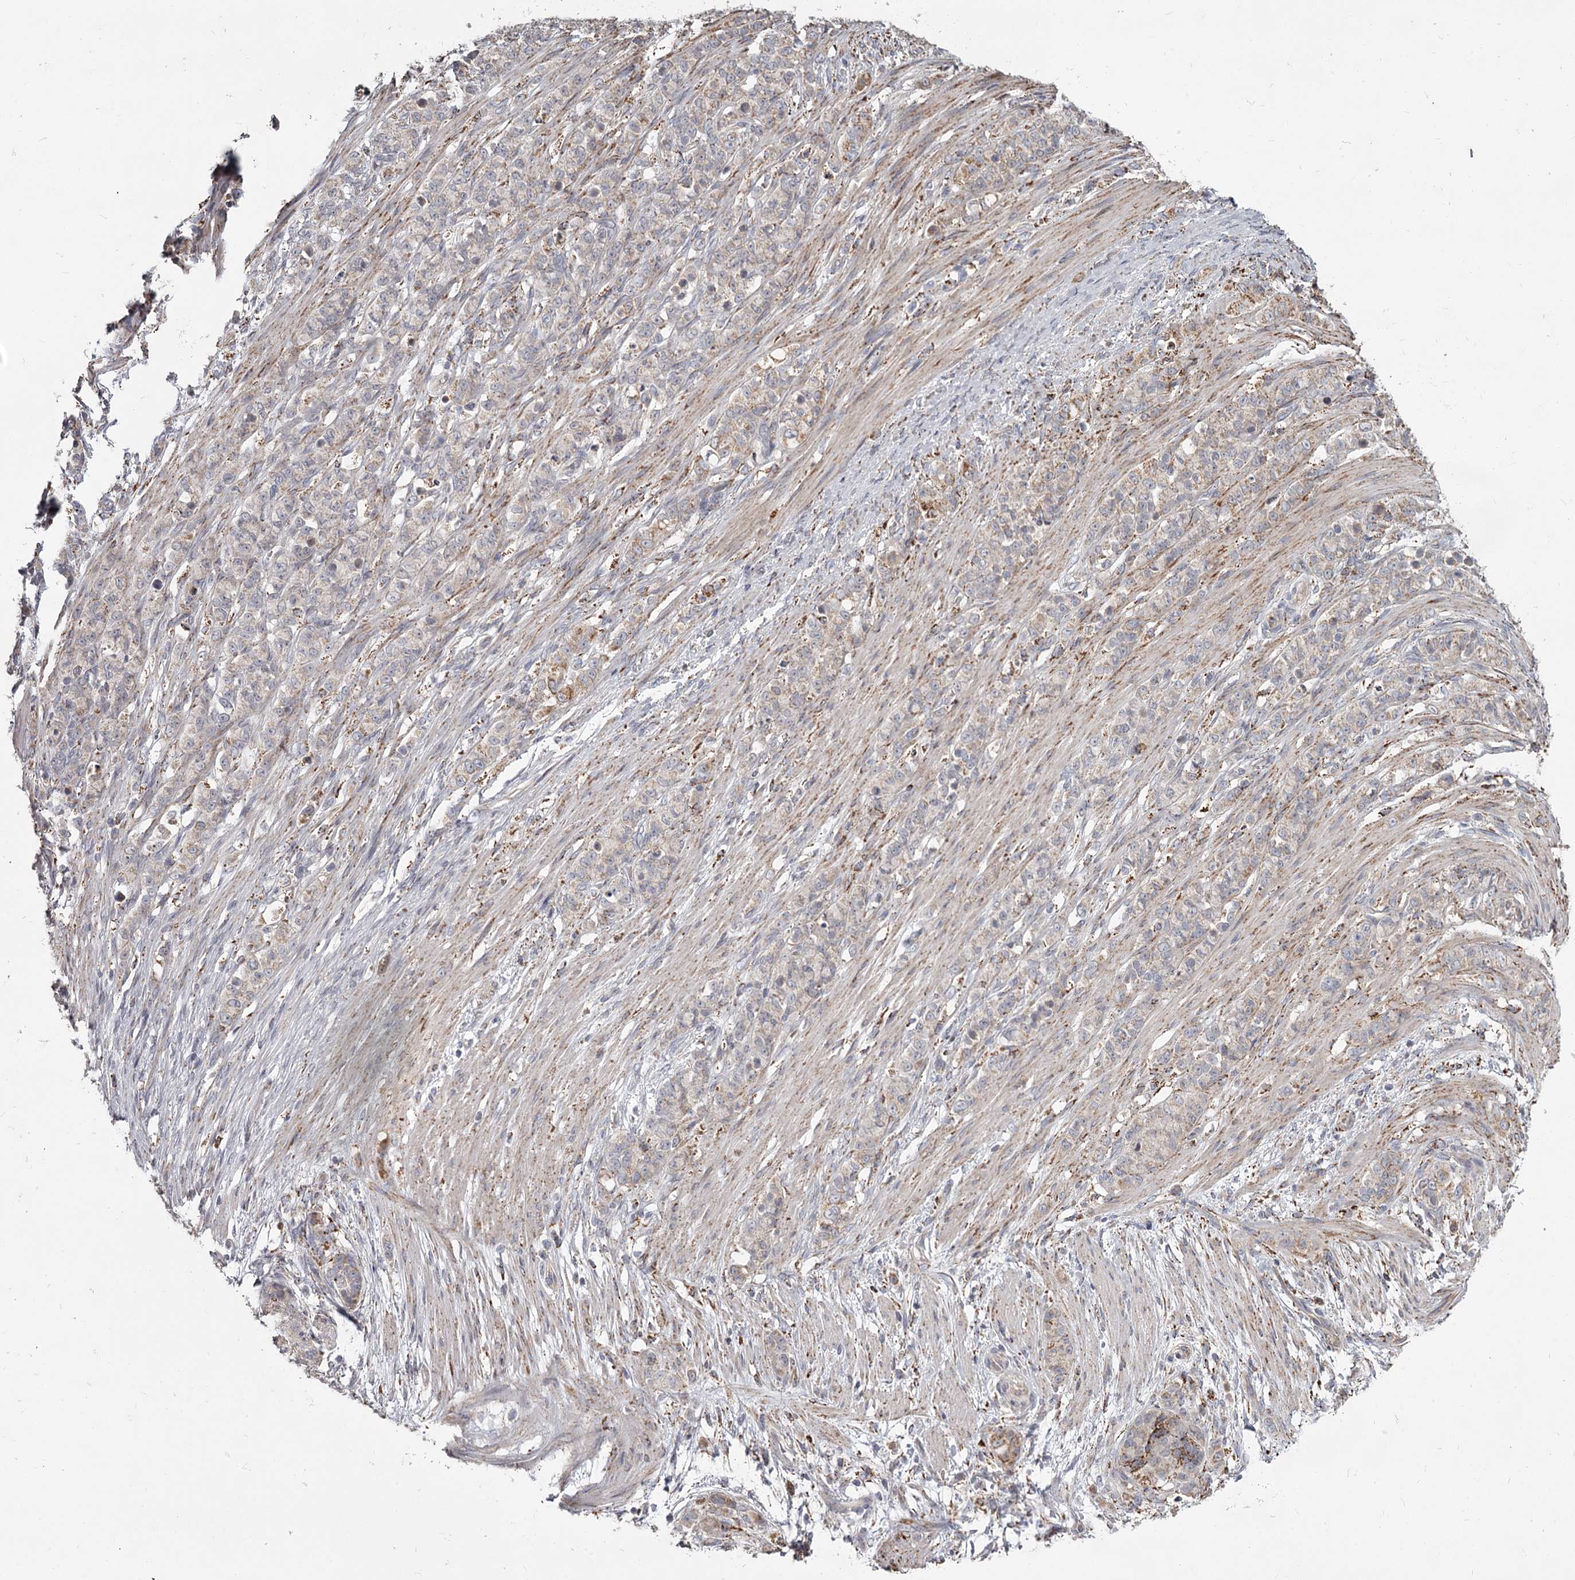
{"staining": {"intensity": "weak", "quantity": "25%-75%", "location": "cytoplasmic/membranous"}, "tissue": "stomach cancer", "cell_type": "Tumor cells", "image_type": "cancer", "snomed": [{"axis": "morphology", "description": "Adenocarcinoma, NOS"}, {"axis": "topography", "description": "Stomach"}], "caption": "Immunohistochemistry photomicrograph of stomach cancer stained for a protein (brown), which reveals low levels of weak cytoplasmic/membranous staining in about 25%-75% of tumor cells.", "gene": "CDC123", "patient": {"sex": "female", "age": 79}}